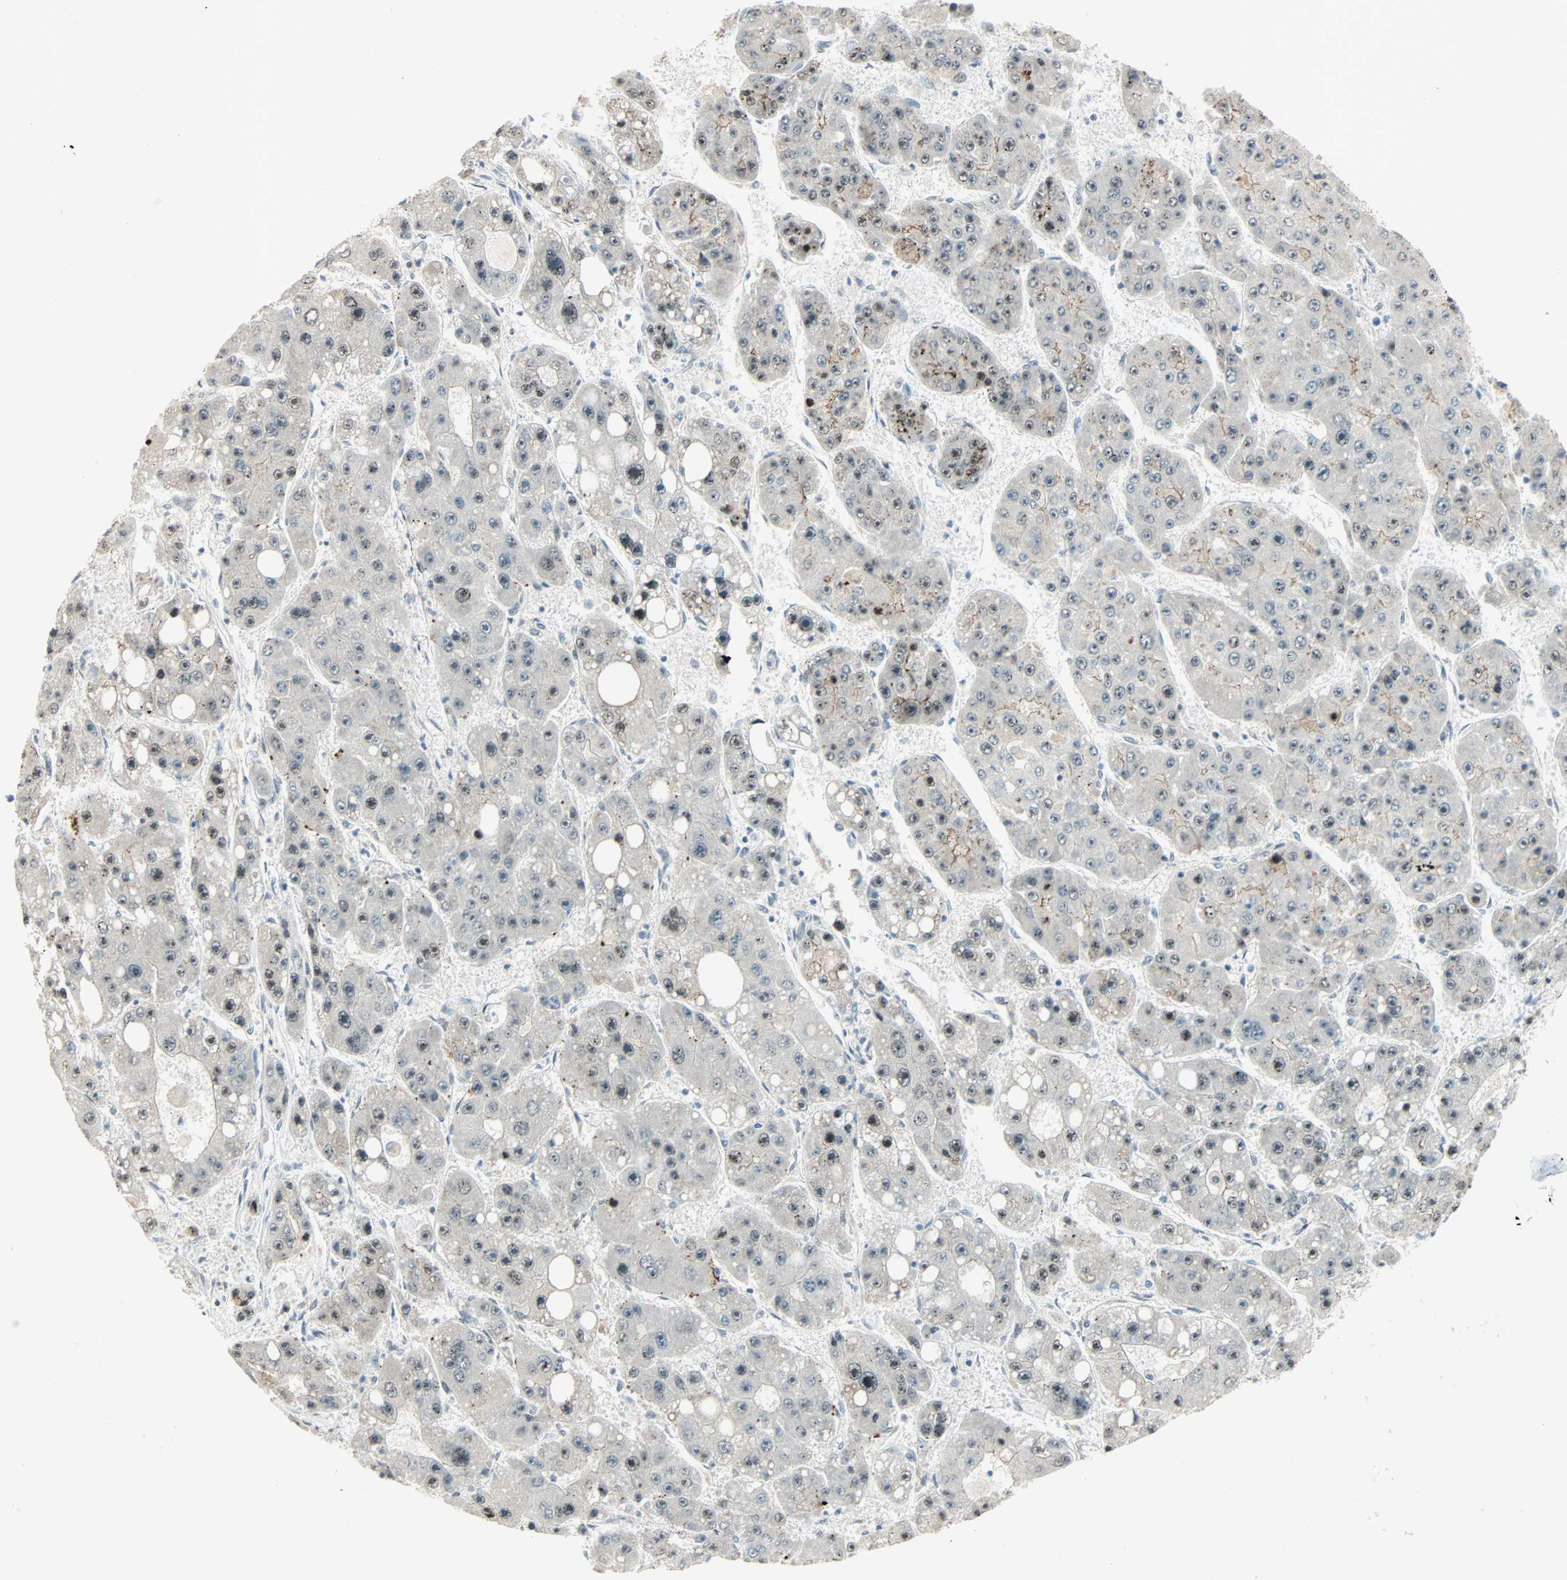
{"staining": {"intensity": "weak", "quantity": "<25%", "location": "nuclear"}, "tissue": "liver cancer", "cell_type": "Tumor cells", "image_type": "cancer", "snomed": [{"axis": "morphology", "description": "Carcinoma, Hepatocellular, NOS"}, {"axis": "topography", "description": "Liver"}], "caption": "This is an immunohistochemistry (IHC) histopathology image of liver hepatocellular carcinoma. There is no expression in tumor cells.", "gene": "CBX4", "patient": {"sex": "female", "age": 61}}